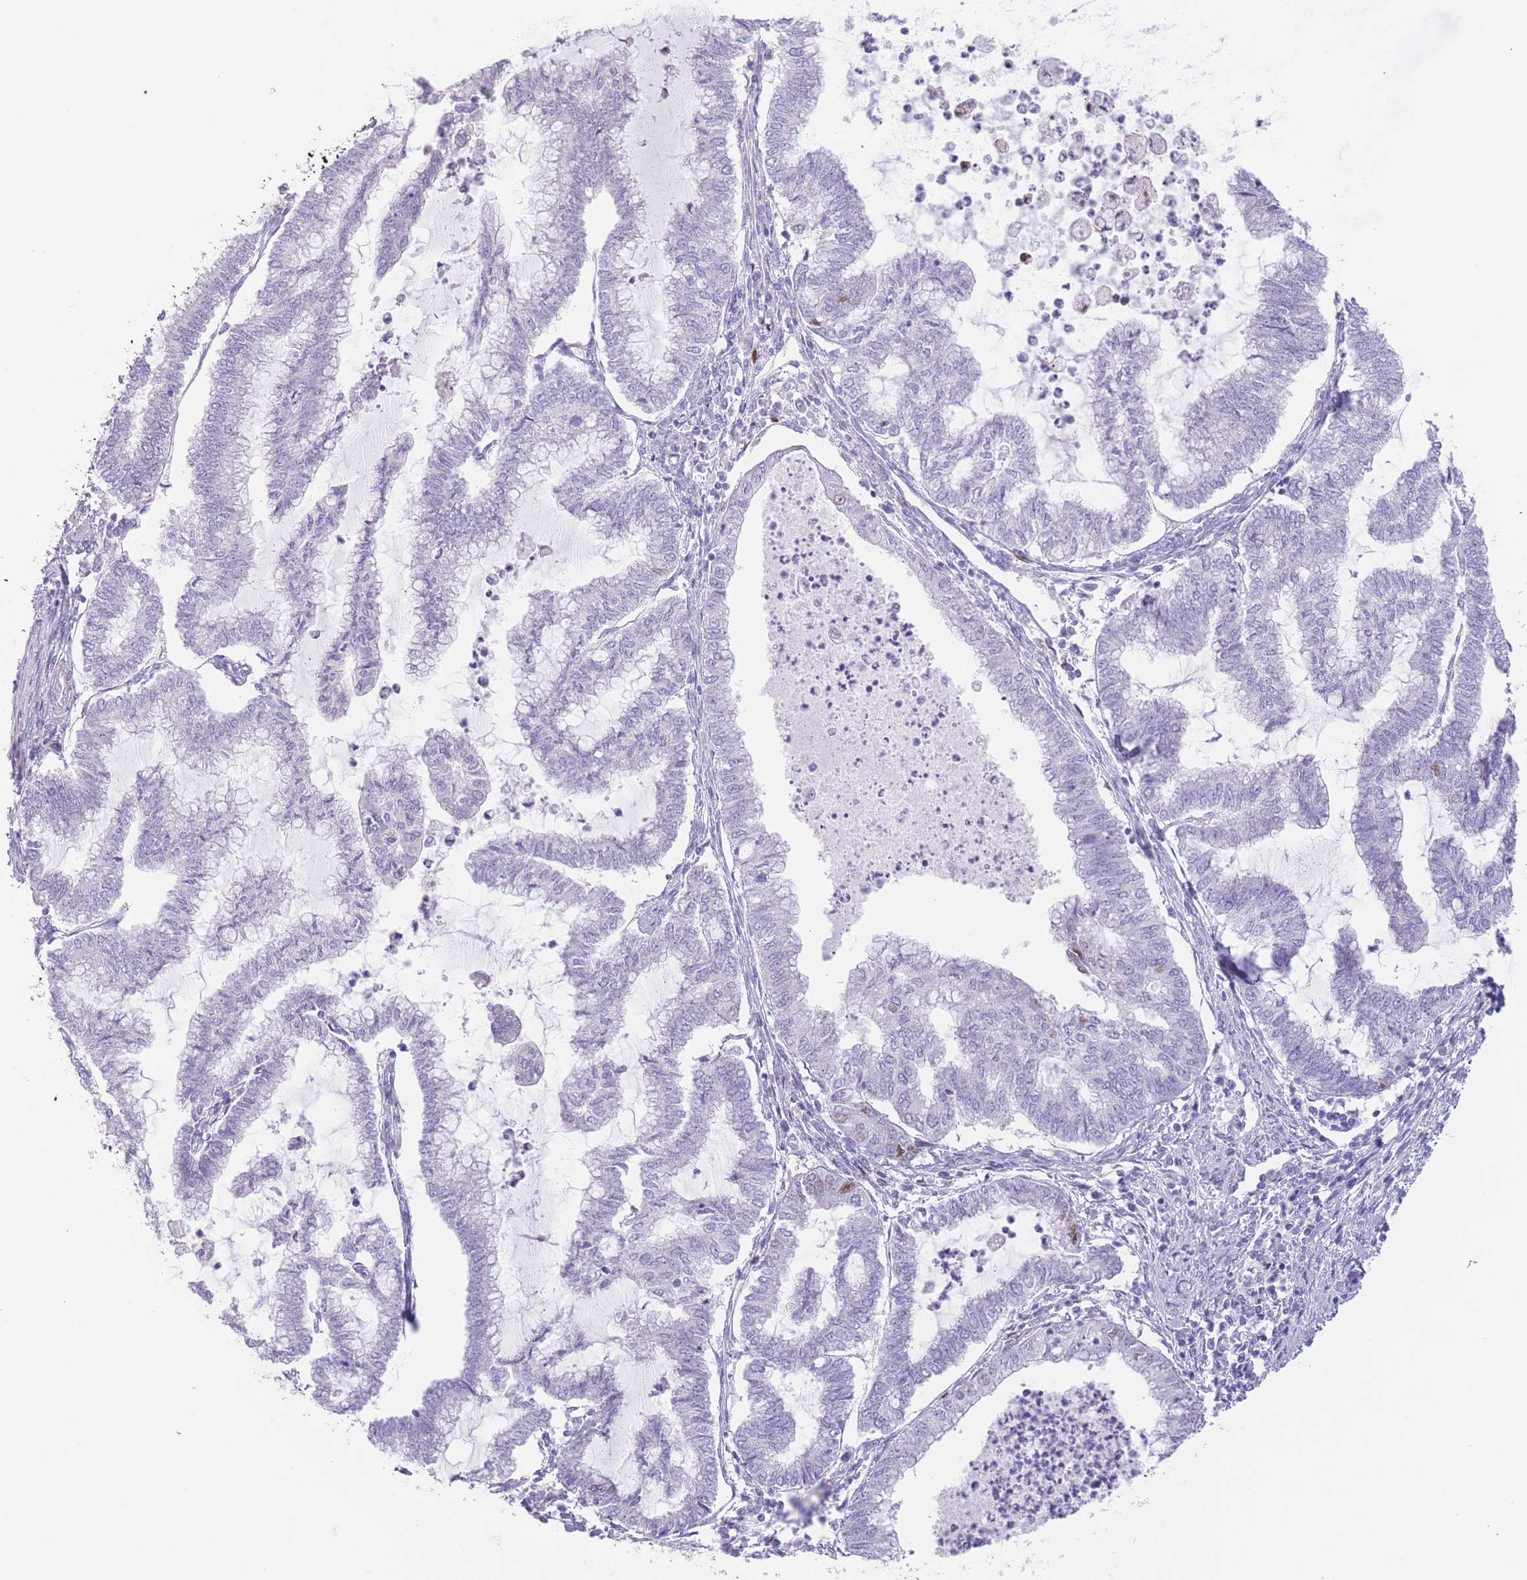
{"staining": {"intensity": "negative", "quantity": "none", "location": "none"}, "tissue": "endometrial cancer", "cell_type": "Tumor cells", "image_type": "cancer", "snomed": [{"axis": "morphology", "description": "Adenocarcinoma, NOS"}, {"axis": "topography", "description": "Endometrium"}], "caption": "Tumor cells are negative for protein expression in human adenocarcinoma (endometrial).", "gene": "IMPG1", "patient": {"sex": "female", "age": 79}}